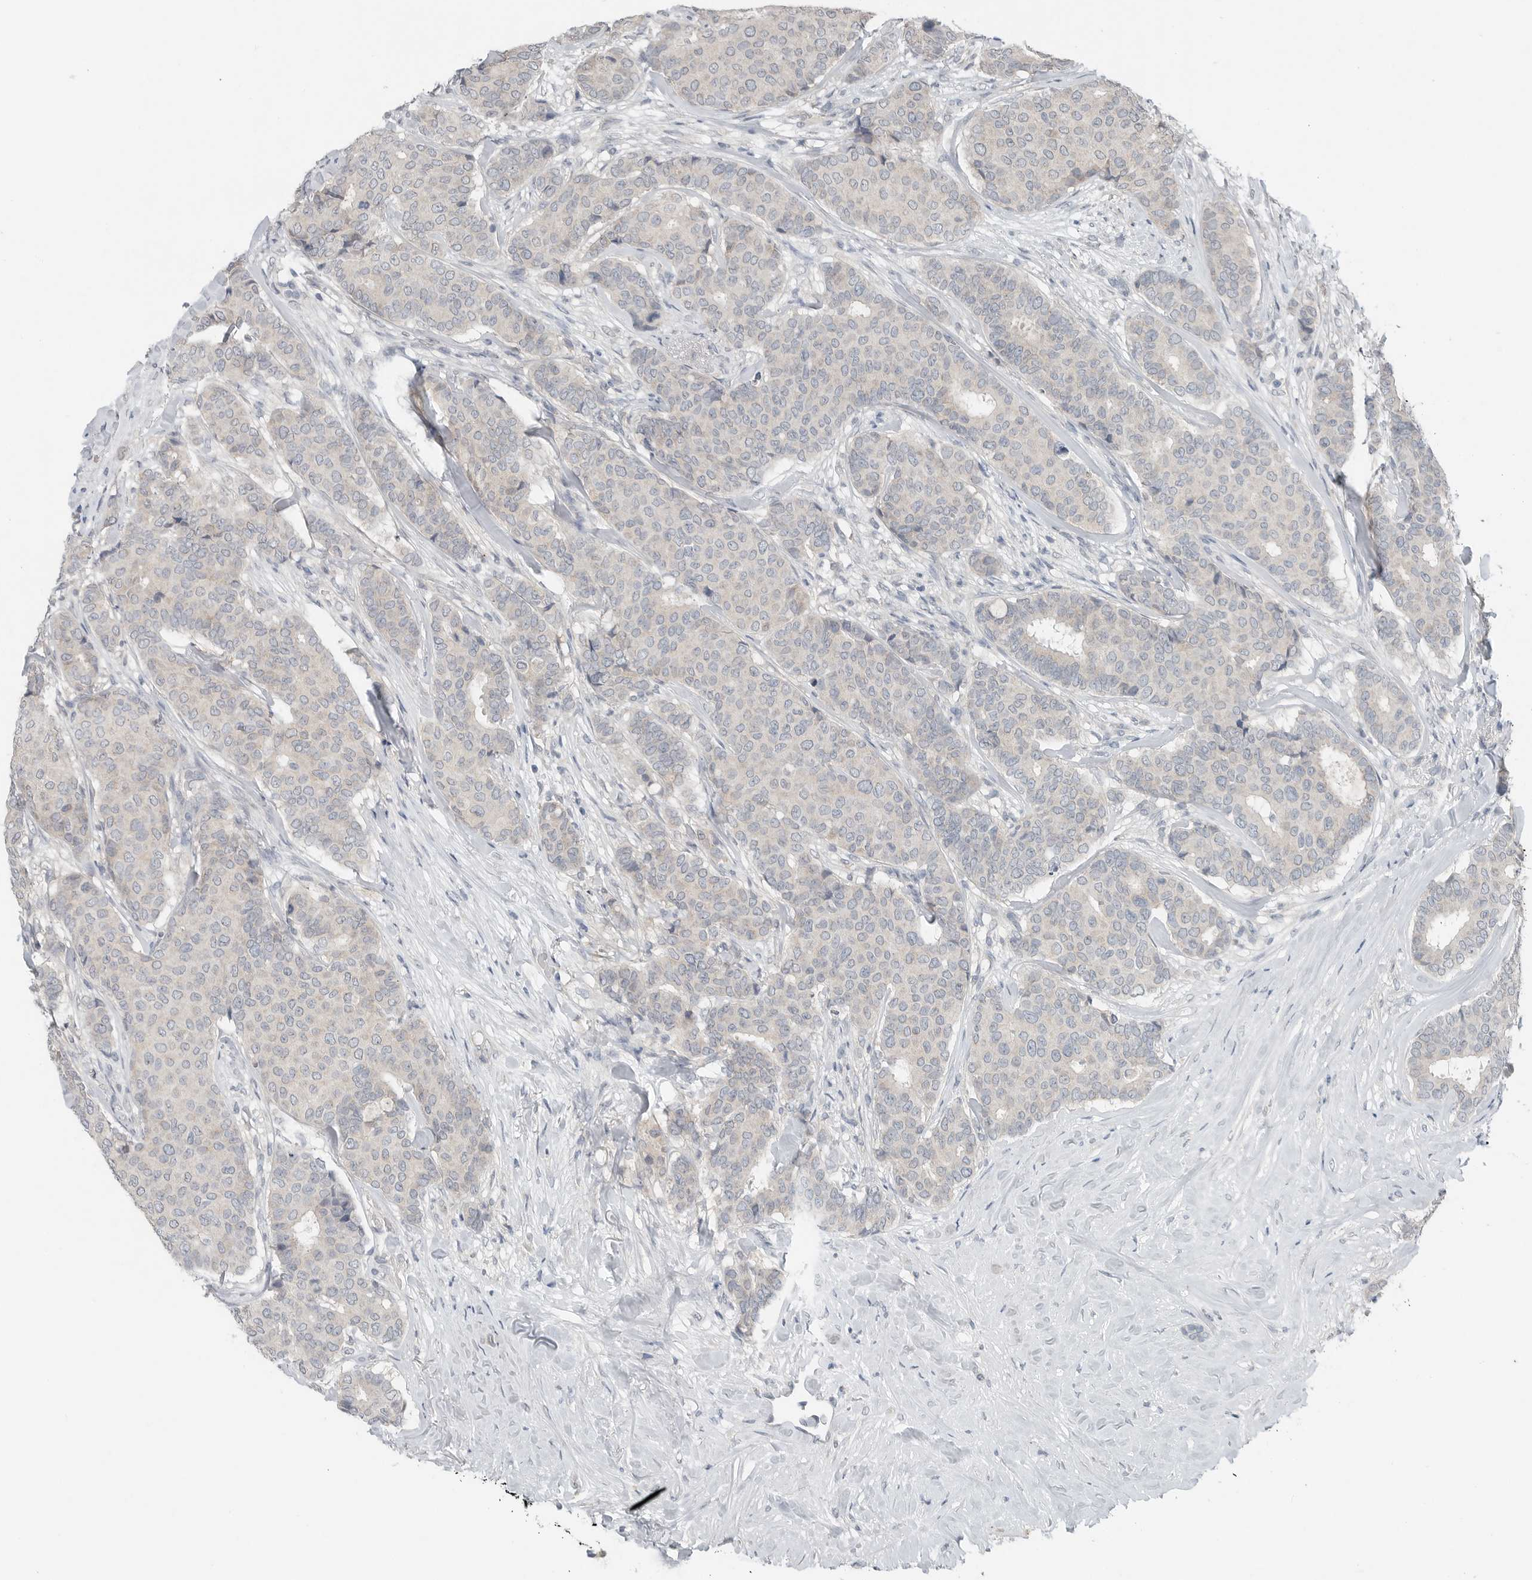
{"staining": {"intensity": "negative", "quantity": "none", "location": "none"}, "tissue": "breast cancer", "cell_type": "Tumor cells", "image_type": "cancer", "snomed": [{"axis": "morphology", "description": "Duct carcinoma"}, {"axis": "topography", "description": "Breast"}], "caption": "Breast cancer stained for a protein using immunohistochemistry displays no positivity tumor cells.", "gene": "FCRLB", "patient": {"sex": "female", "age": 75}}